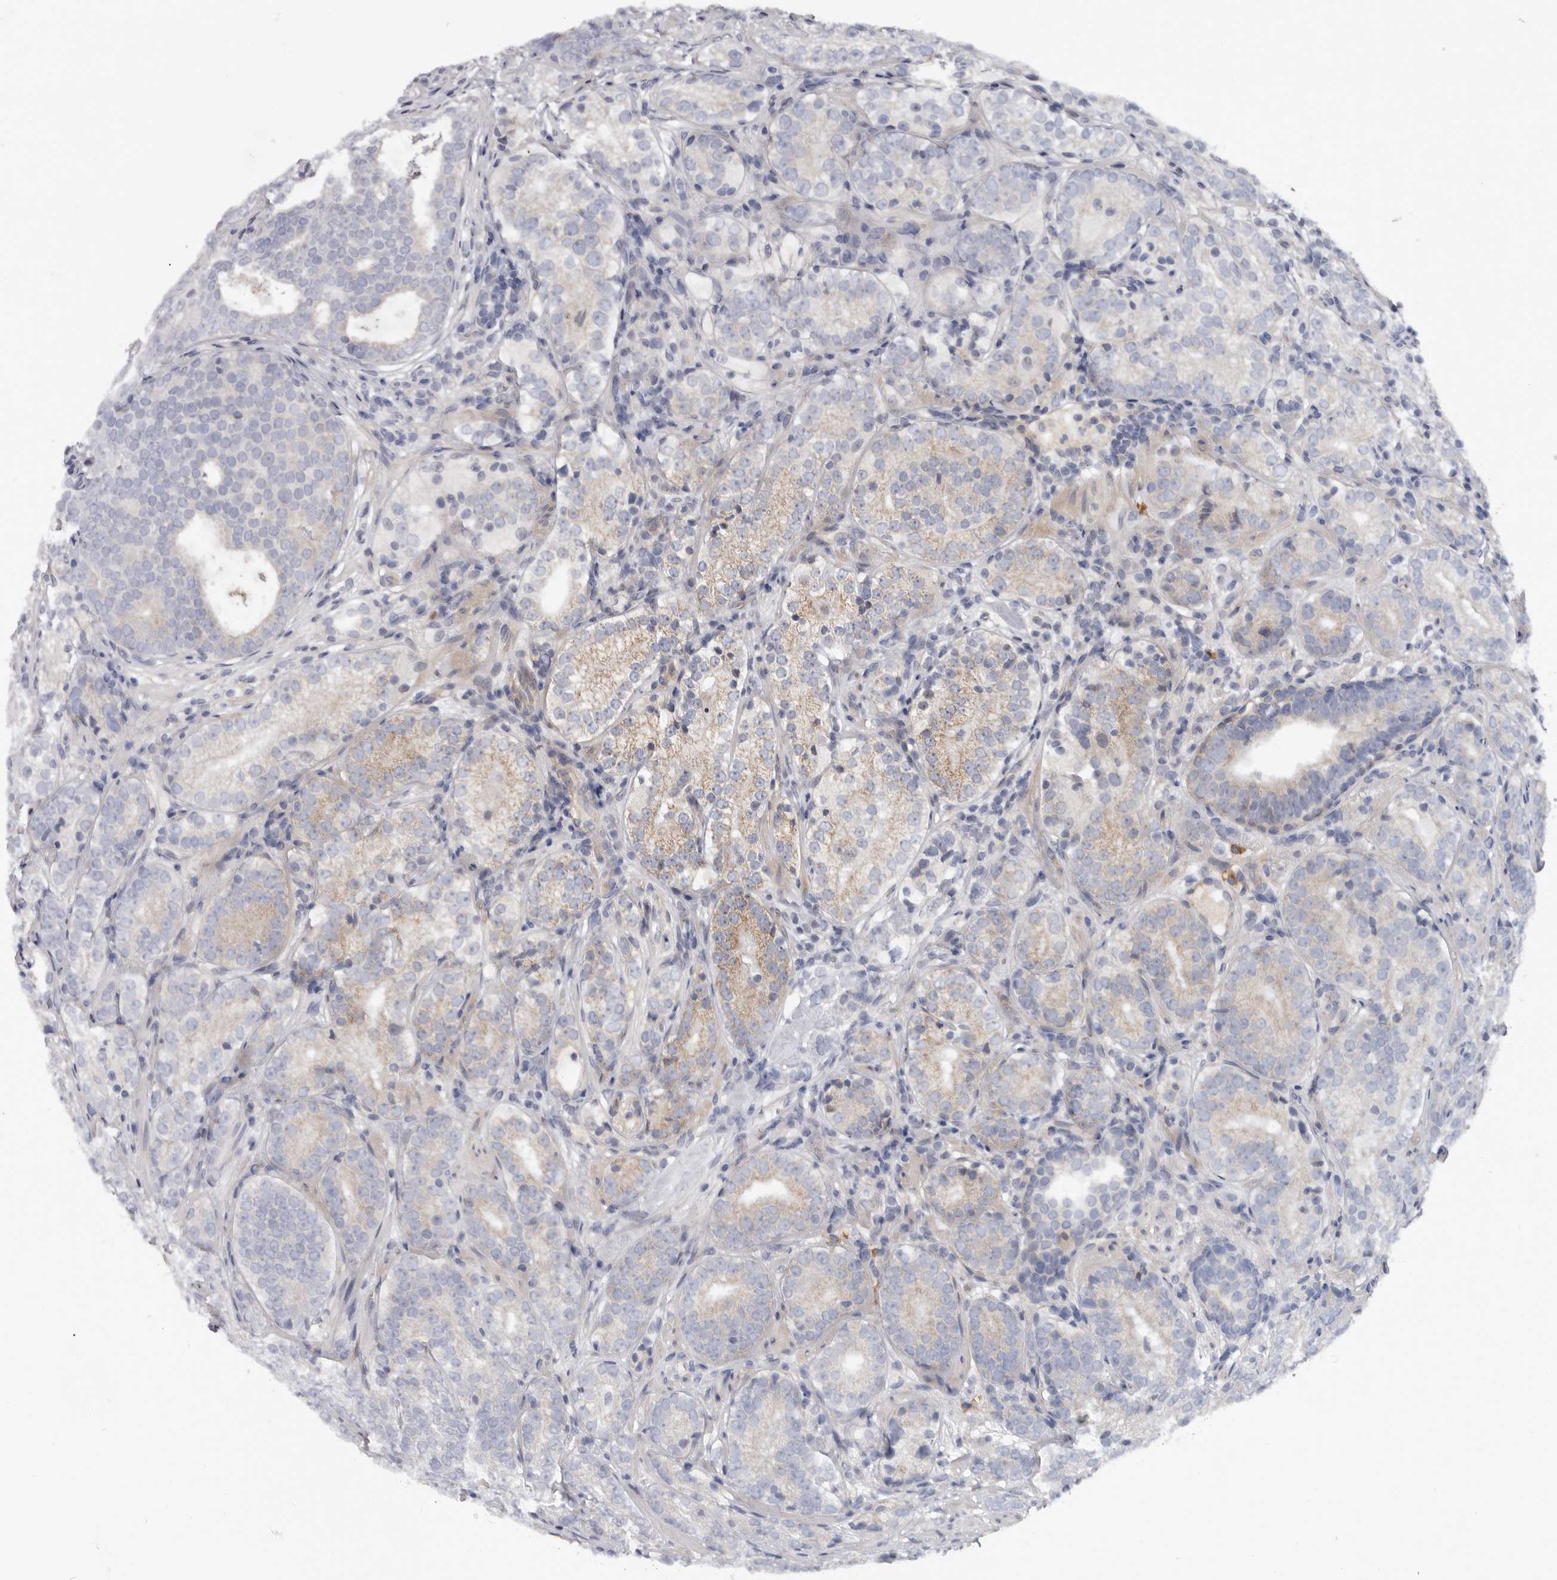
{"staining": {"intensity": "weak", "quantity": "<25%", "location": "cytoplasmic/membranous"}, "tissue": "prostate cancer", "cell_type": "Tumor cells", "image_type": "cancer", "snomed": [{"axis": "morphology", "description": "Adenocarcinoma, High grade"}, {"axis": "topography", "description": "Prostate"}], "caption": "This histopathology image is of high-grade adenocarcinoma (prostate) stained with immunohistochemistry (IHC) to label a protein in brown with the nuclei are counter-stained blue. There is no expression in tumor cells. (DAB IHC visualized using brightfield microscopy, high magnification).", "gene": "SPTA1", "patient": {"sex": "male", "age": 56}}